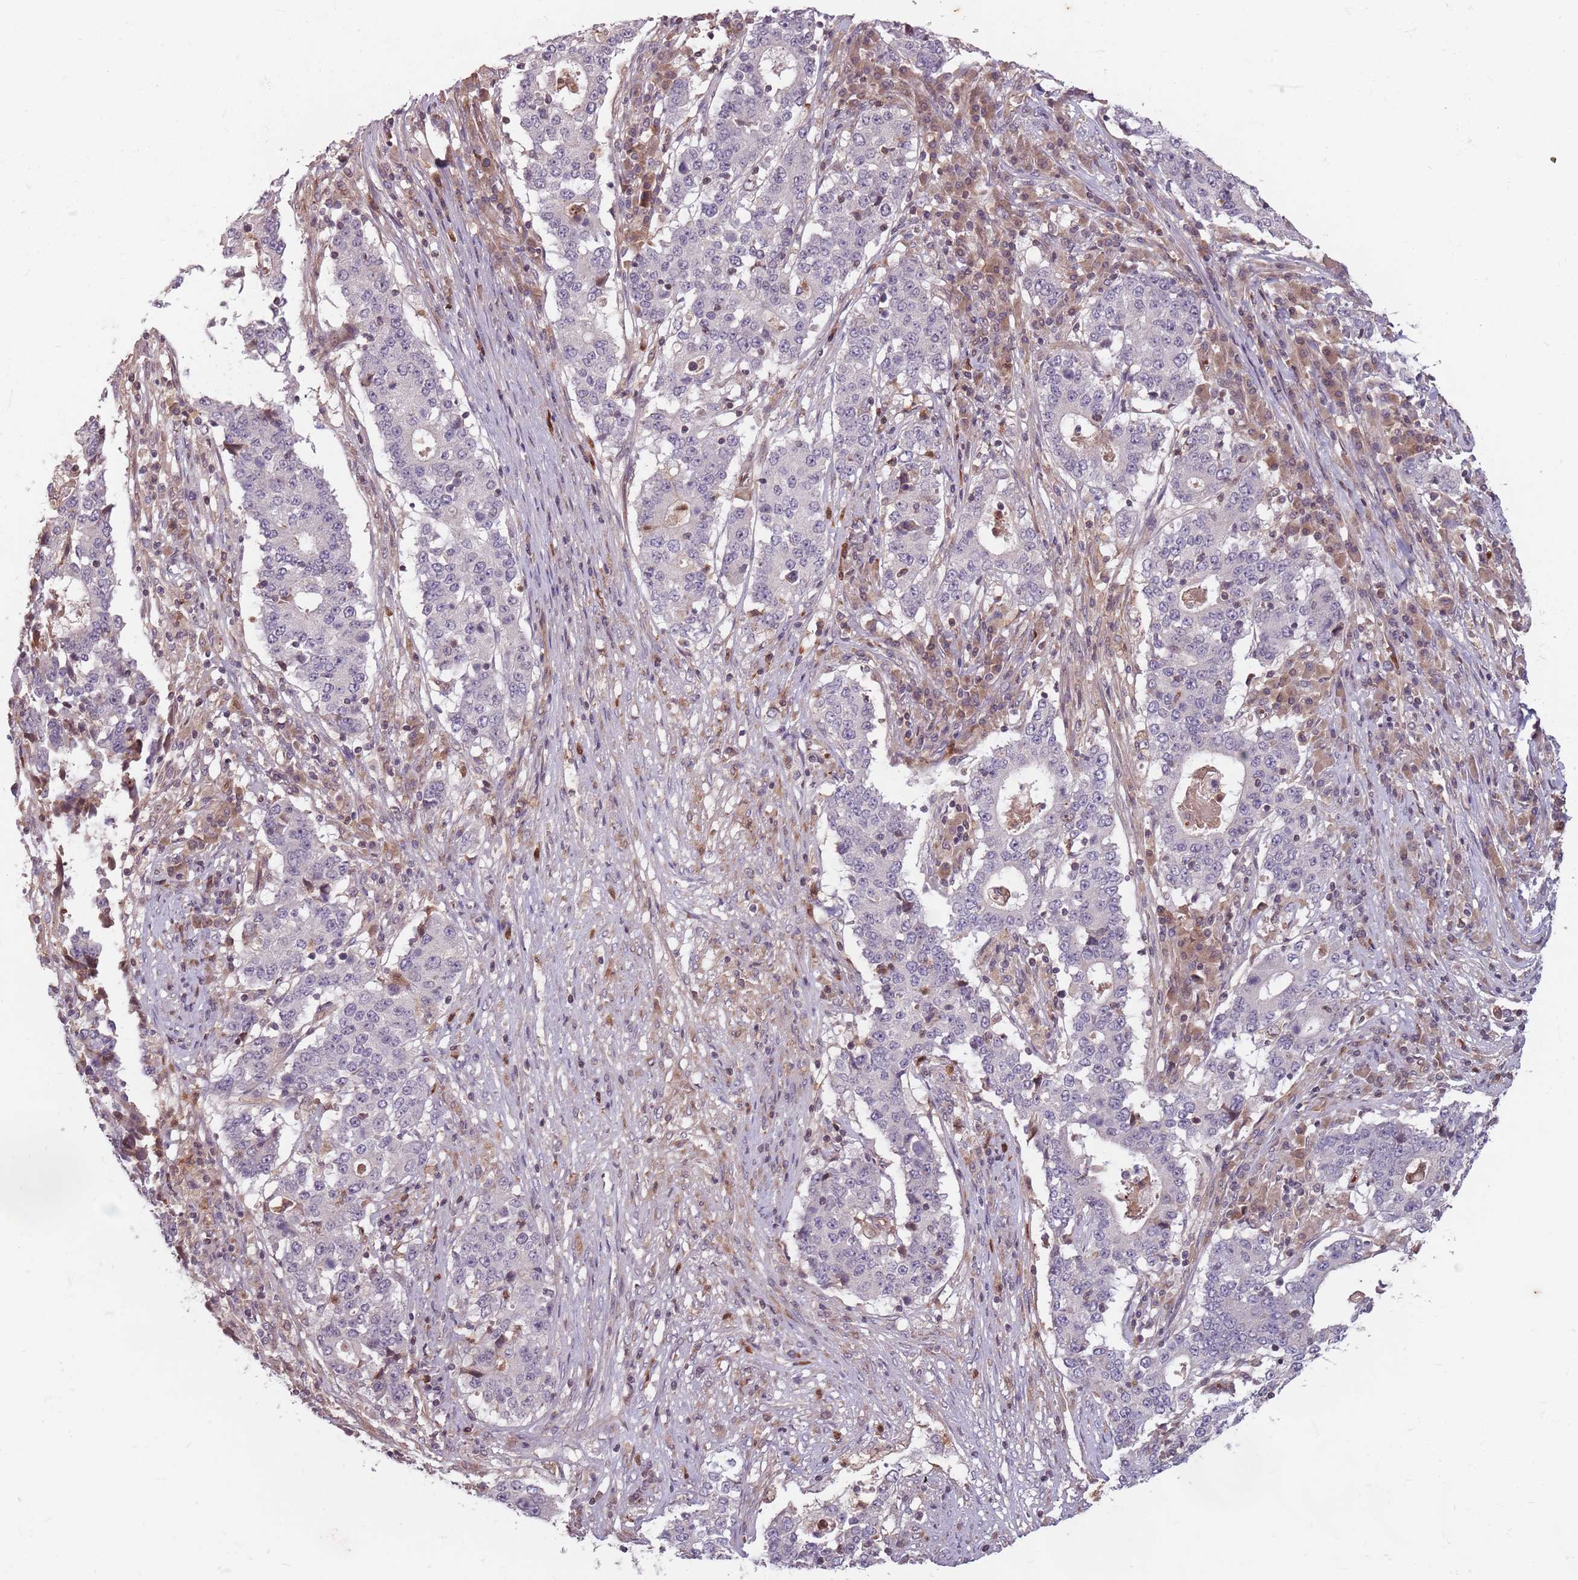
{"staining": {"intensity": "negative", "quantity": "none", "location": "none"}, "tissue": "stomach cancer", "cell_type": "Tumor cells", "image_type": "cancer", "snomed": [{"axis": "morphology", "description": "Adenocarcinoma, NOS"}, {"axis": "topography", "description": "Stomach"}], "caption": "Tumor cells show no significant protein staining in stomach cancer (adenocarcinoma). Brightfield microscopy of immunohistochemistry (IHC) stained with DAB (3,3'-diaminobenzidine) (brown) and hematoxylin (blue), captured at high magnification.", "gene": "GPR180", "patient": {"sex": "male", "age": 59}}